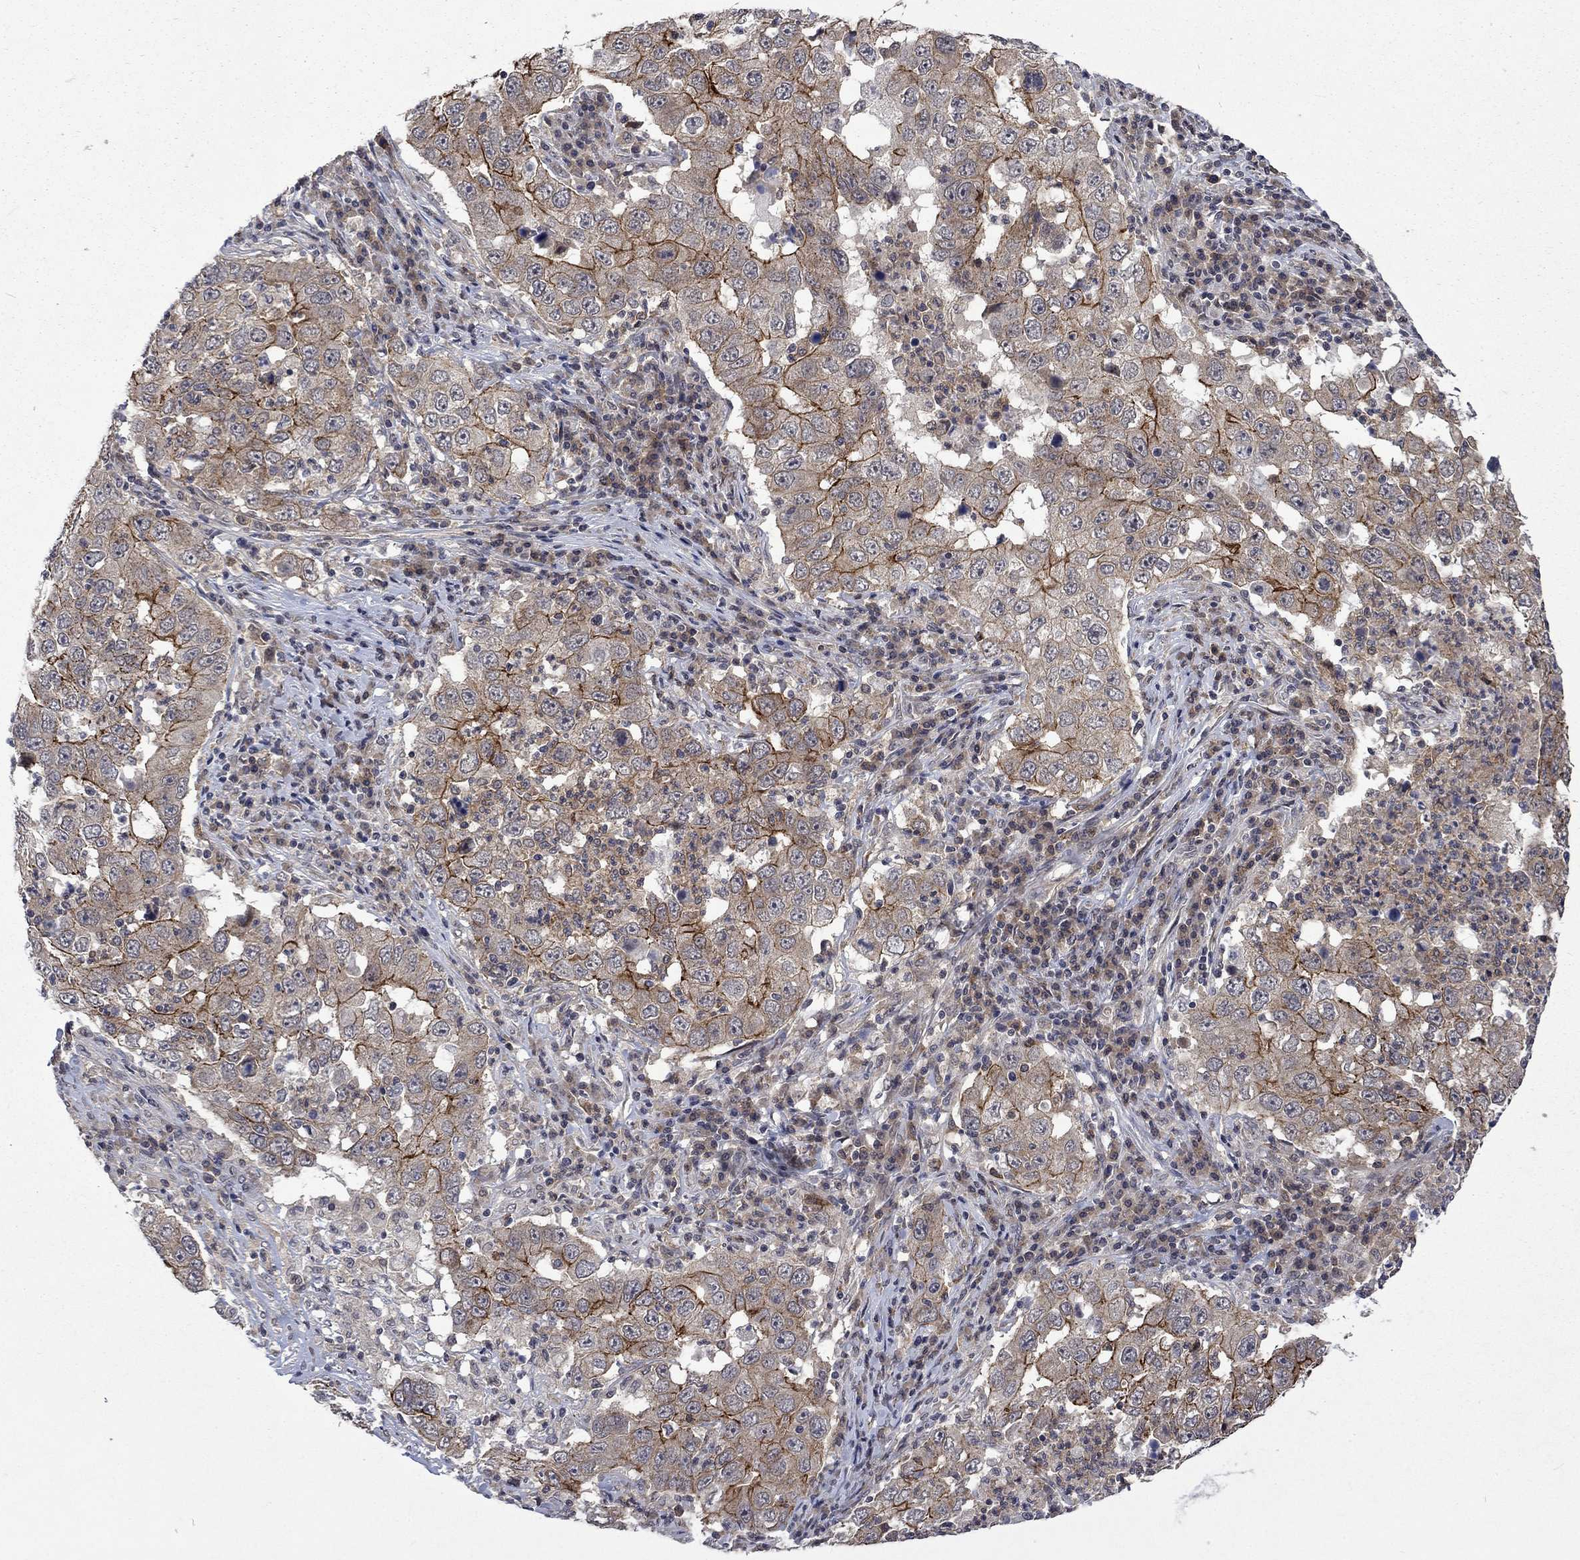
{"staining": {"intensity": "strong", "quantity": "25%-75%", "location": "cytoplasmic/membranous"}, "tissue": "lung cancer", "cell_type": "Tumor cells", "image_type": "cancer", "snomed": [{"axis": "morphology", "description": "Adenocarcinoma, NOS"}, {"axis": "topography", "description": "Lung"}], "caption": "A high amount of strong cytoplasmic/membranous positivity is present in approximately 25%-75% of tumor cells in lung cancer (adenocarcinoma) tissue.", "gene": "PPP1R9A", "patient": {"sex": "male", "age": 73}}